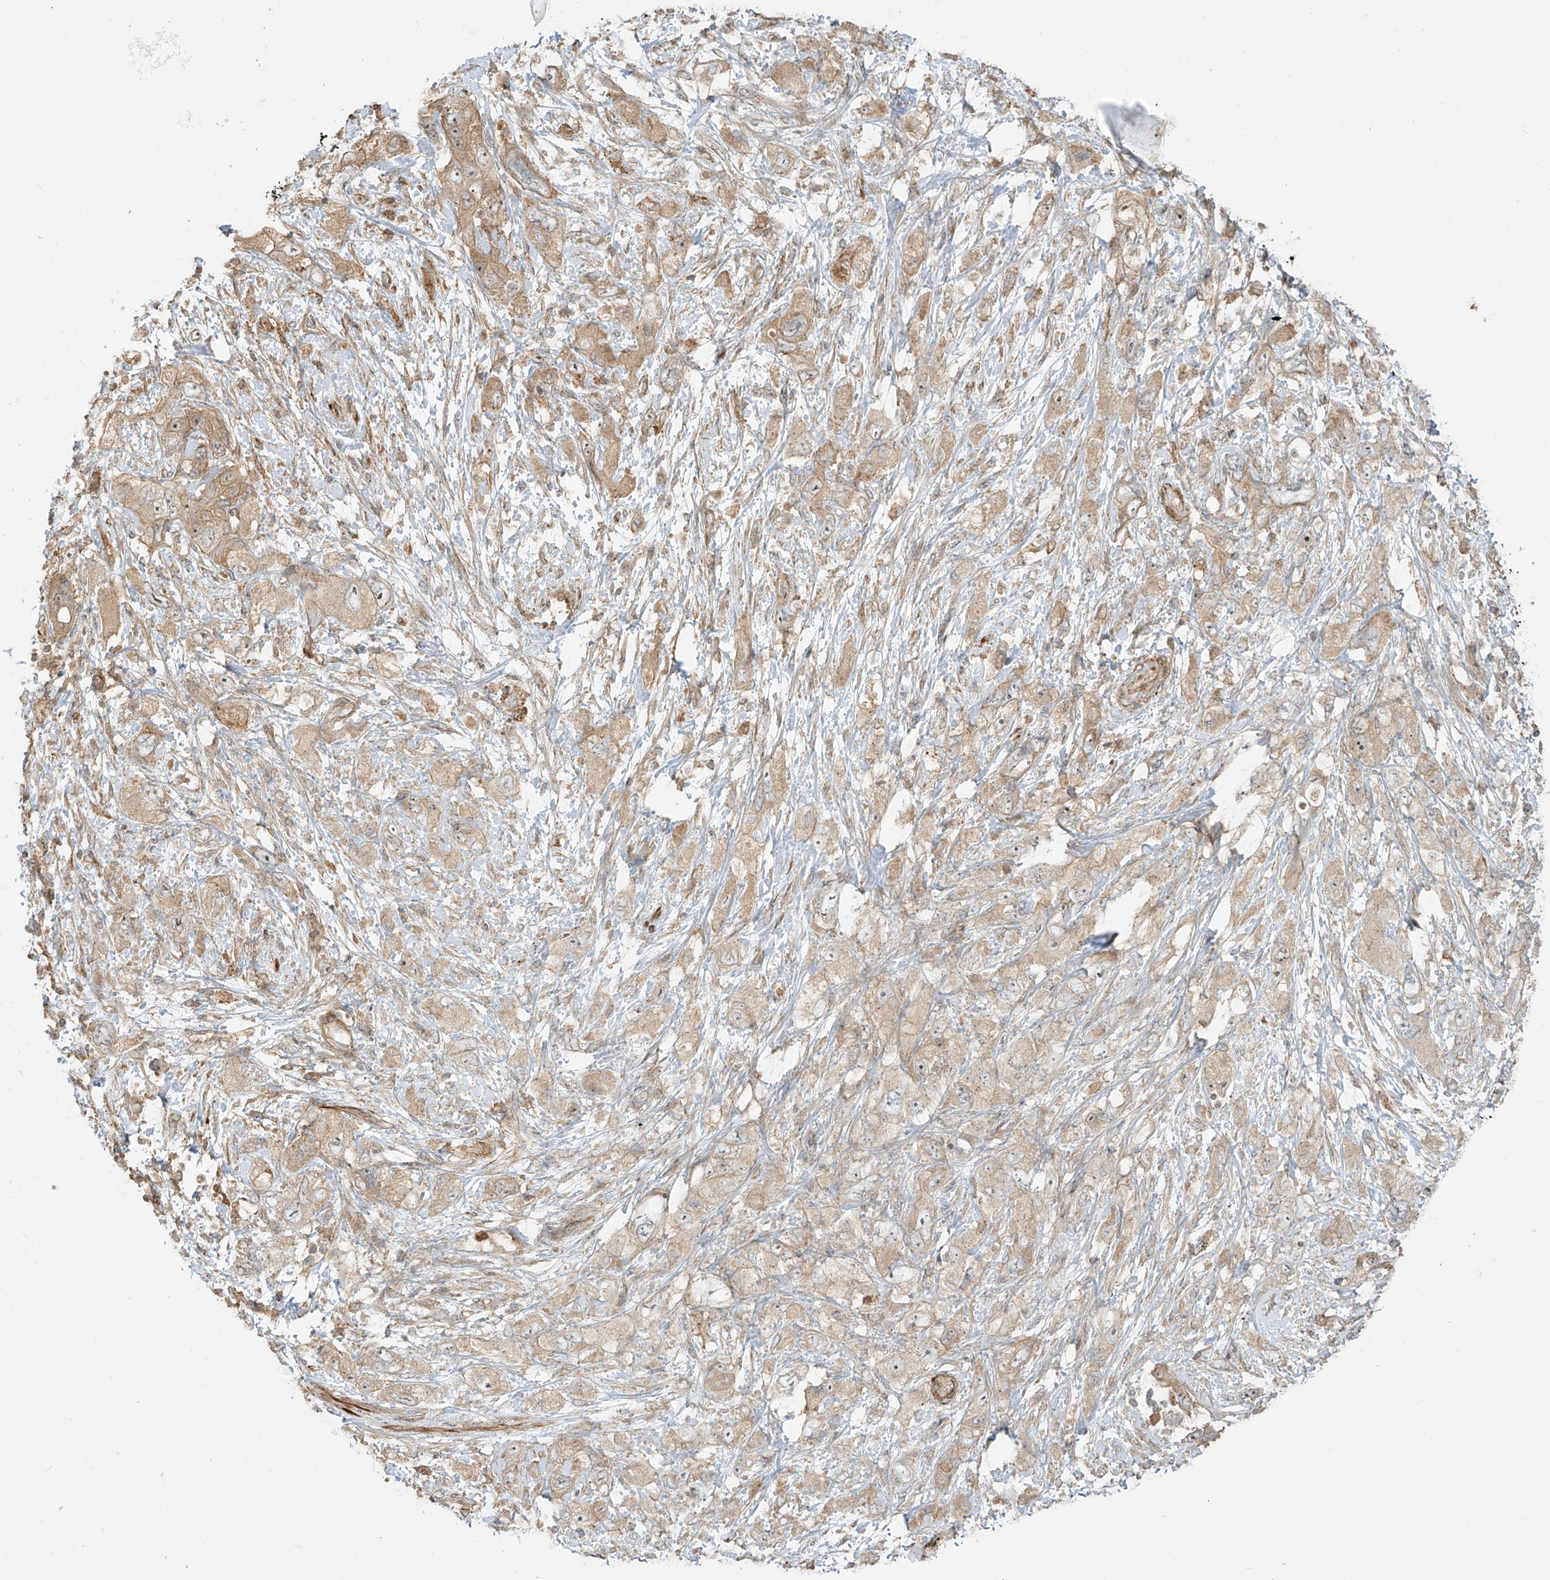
{"staining": {"intensity": "weak", "quantity": ">75%", "location": "cytoplasmic/membranous"}, "tissue": "pancreatic cancer", "cell_type": "Tumor cells", "image_type": "cancer", "snomed": [{"axis": "morphology", "description": "Adenocarcinoma, NOS"}, {"axis": "topography", "description": "Pancreas"}], "caption": "IHC histopathology image of neoplastic tissue: pancreatic cancer (adenocarcinoma) stained using immunohistochemistry displays low levels of weak protein expression localized specifically in the cytoplasmic/membranous of tumor cells, appearing as a cytoplasmic/membranous brown color.", "gene": "ENTR1", "patient": {"sex": "female", "age": 73}}